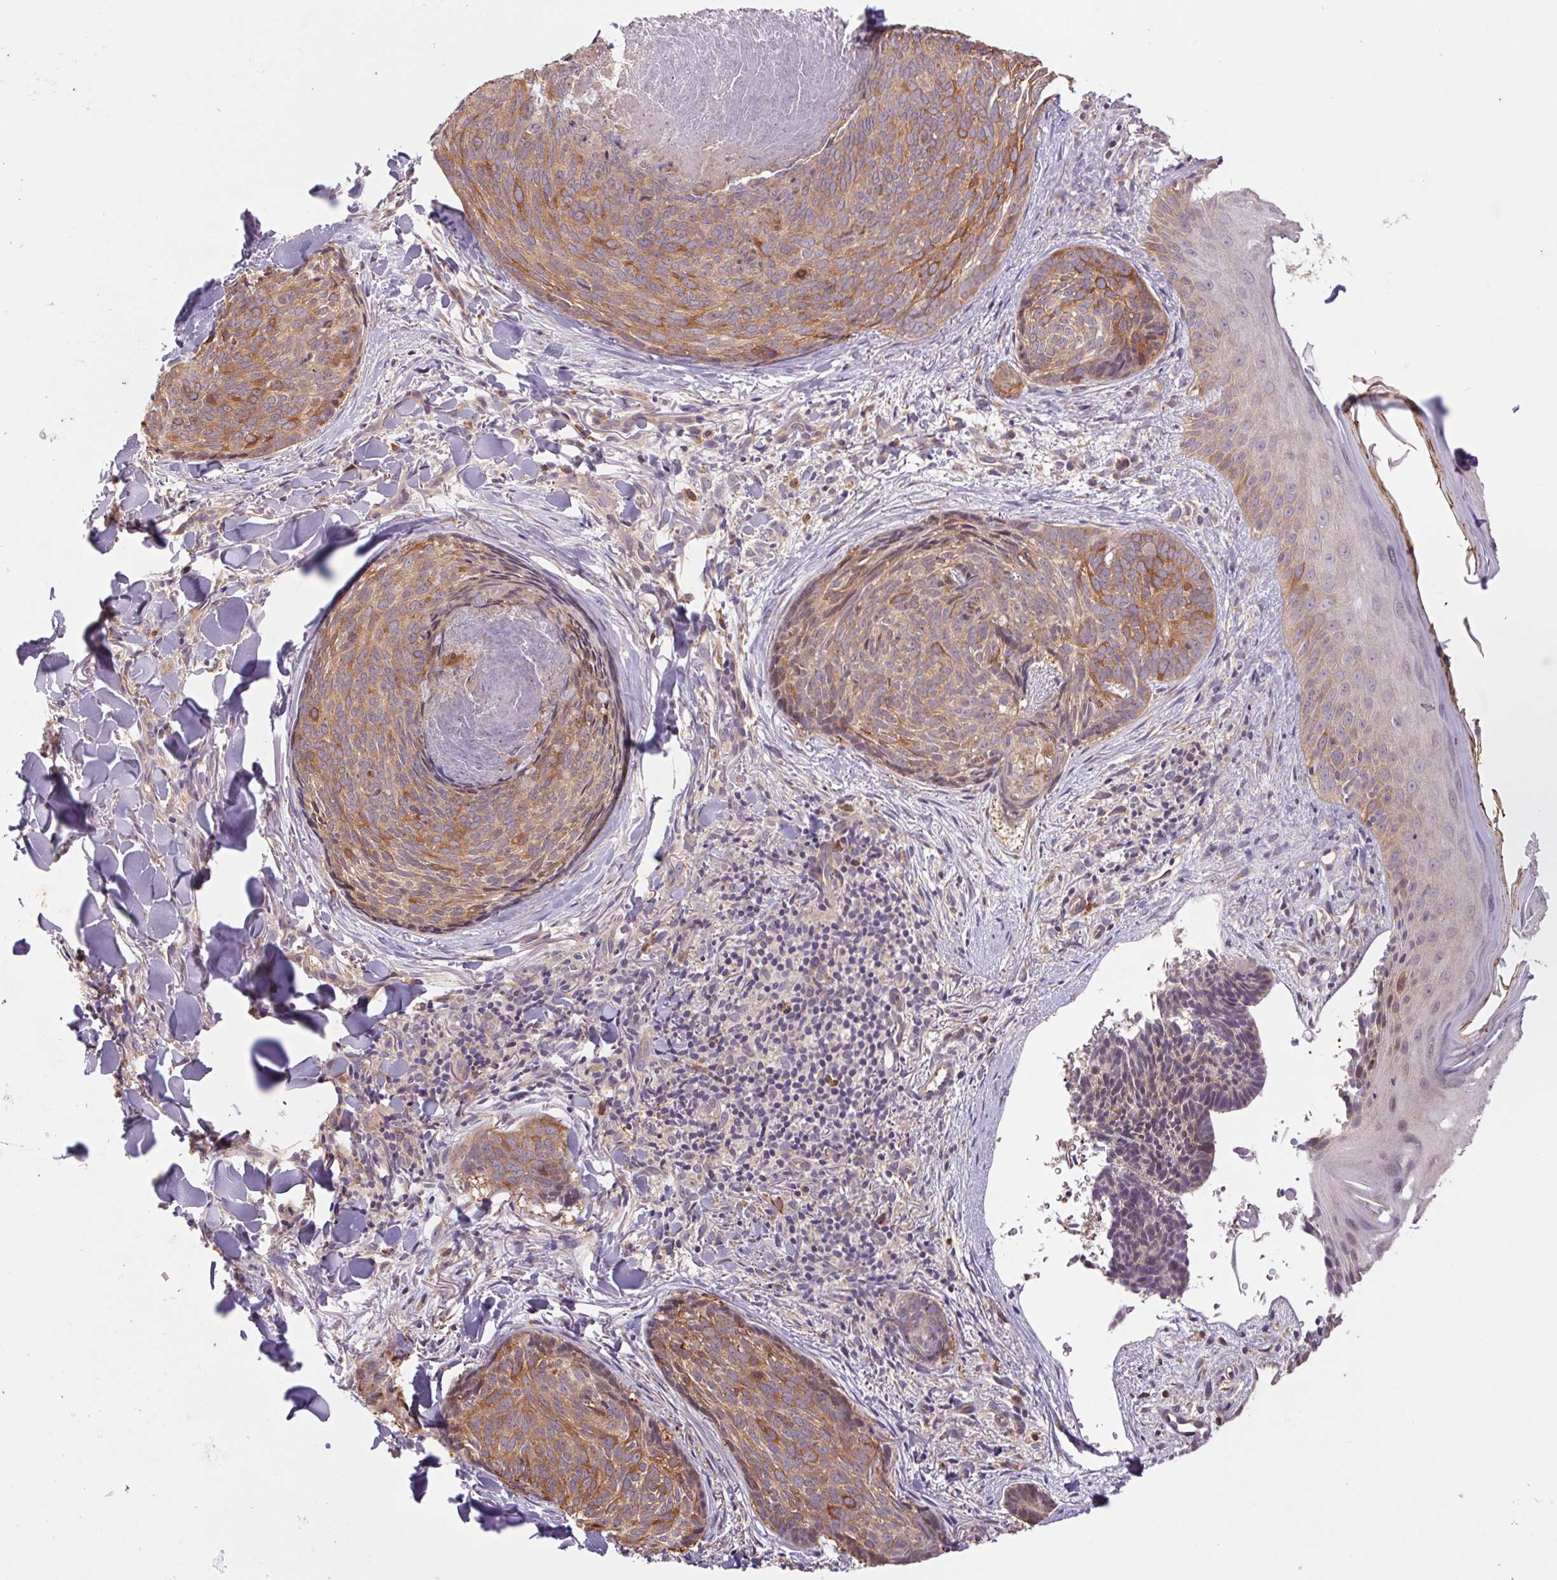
{"staining": {"intensity": "moderate", "quantity": "25%-75%", "location": "cytoplasmic/membranous"}, "tissue": "skin cancer", "cell_type": "Tumor cells", "image_type": "cancer", "snomed": [{"axis": "morphology", "description": "Basal cell carcinoma"}, {"axis": "topography", "description": "Skin"}], "caption": "Immunohistochemical staining of skin cancer exhibits medium levels of moderate cytoplasmic/membranous staining in approximately 25%-75% of tumor cells. The protein of interest is shown in brown color, while the nuclei are stained blue.", "gene": "RRM1", "patient": {"sex": "female", "age": 82}}